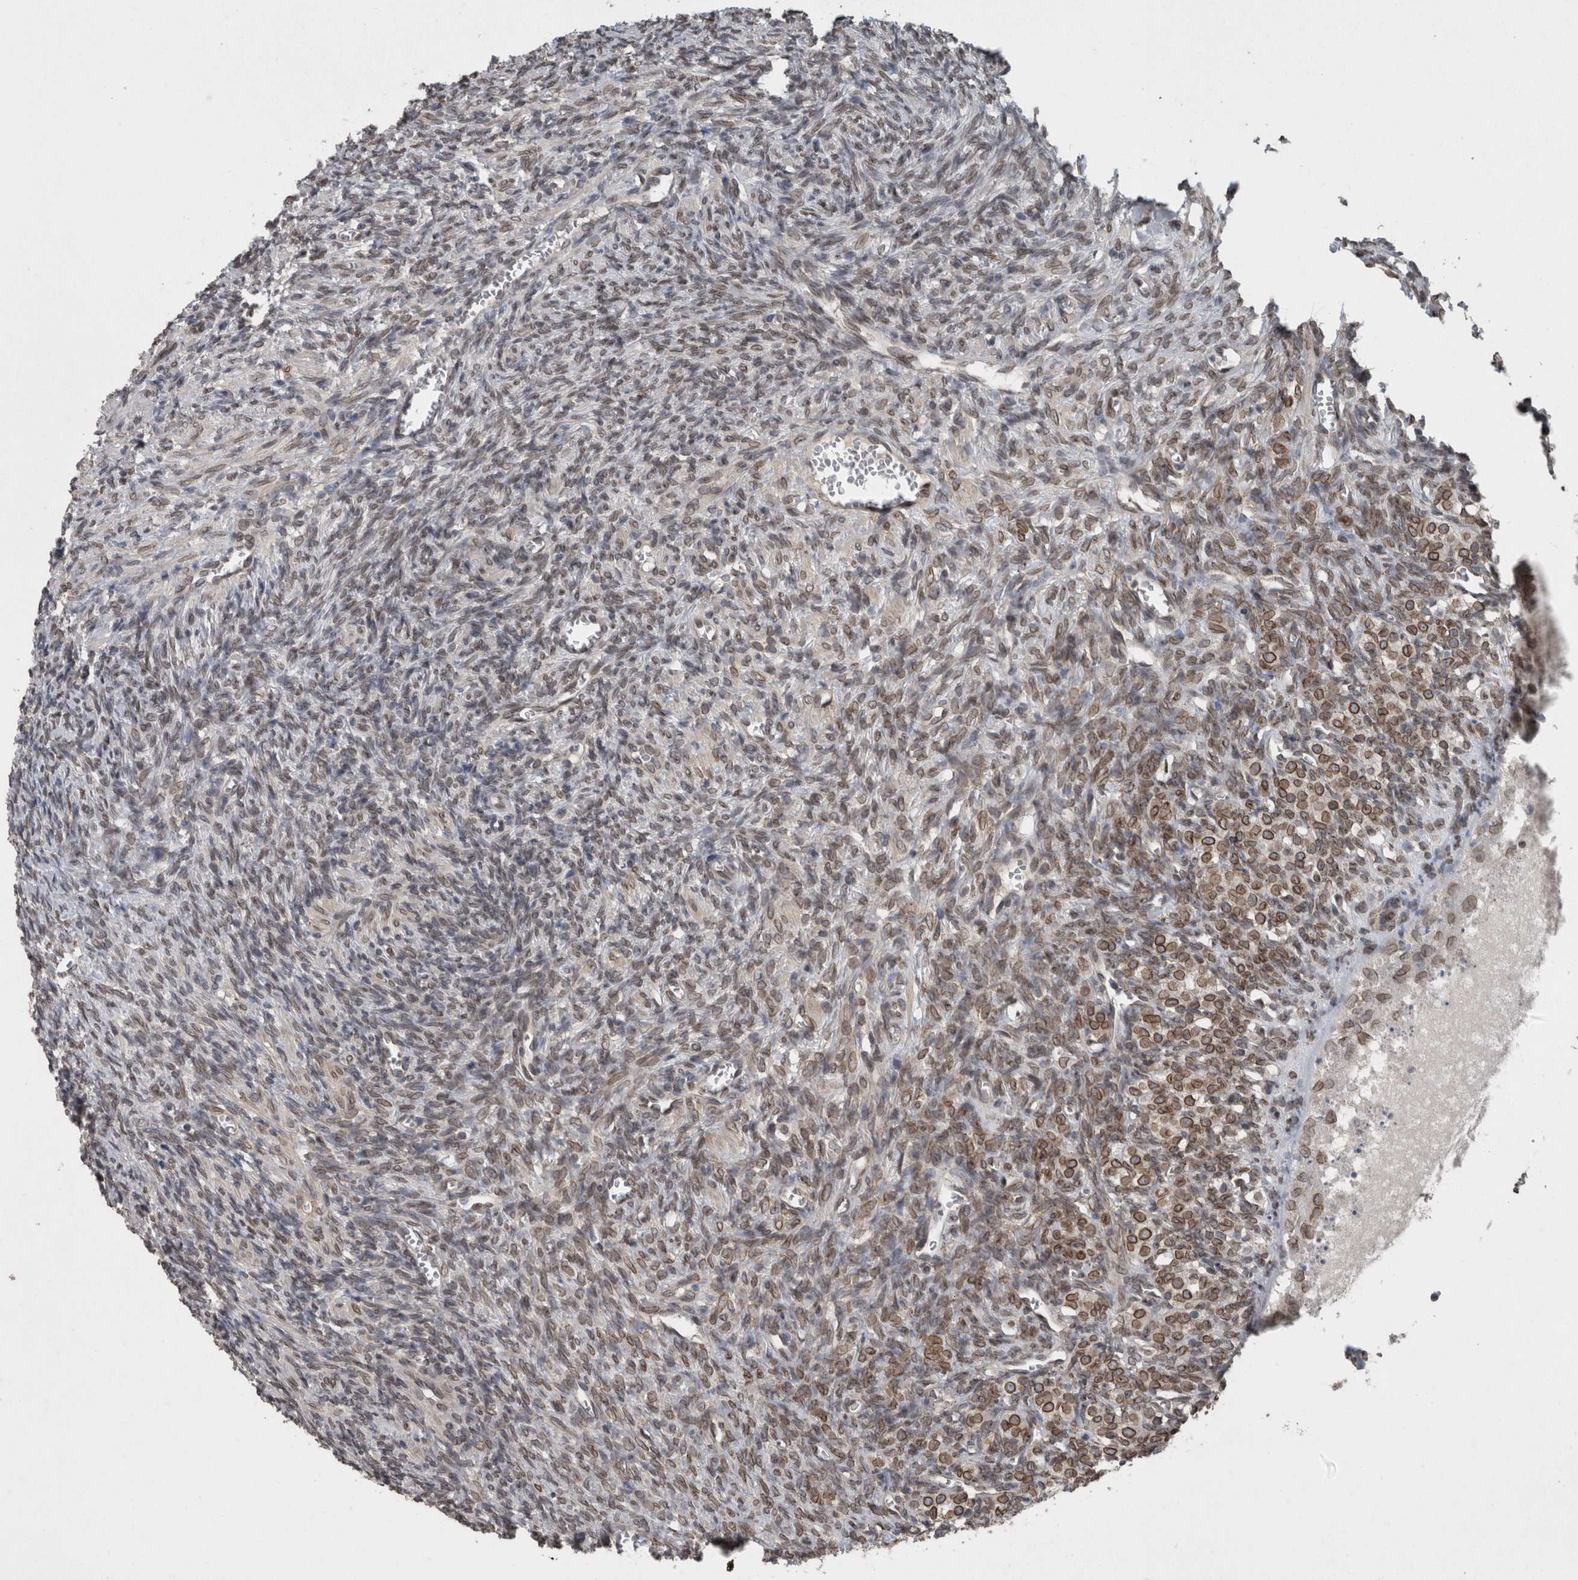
{"staining": {"intensity": "moderate", "quantity": "25%-75%", "location": "cytoplasmic/membranous,nuclear"}, "tissue": "ovary", "cell_type": "Ovarian stroma cells", "image_type": "normal", "snomed": [{"axis": "morphology", "description": "Normal tissue, NOS"}, {"axis": "topography", "description": "Ovary"}], "caption": "About 25%-75% of ovarian stroma cells in unremarkable ovary reveal moderate cytoplasmic/membranous,nuclear protein expression as visualized by brown immunohistochemical staining.", "gene": "RANBP2", "patient": {"sex": "female", "age": 27}}